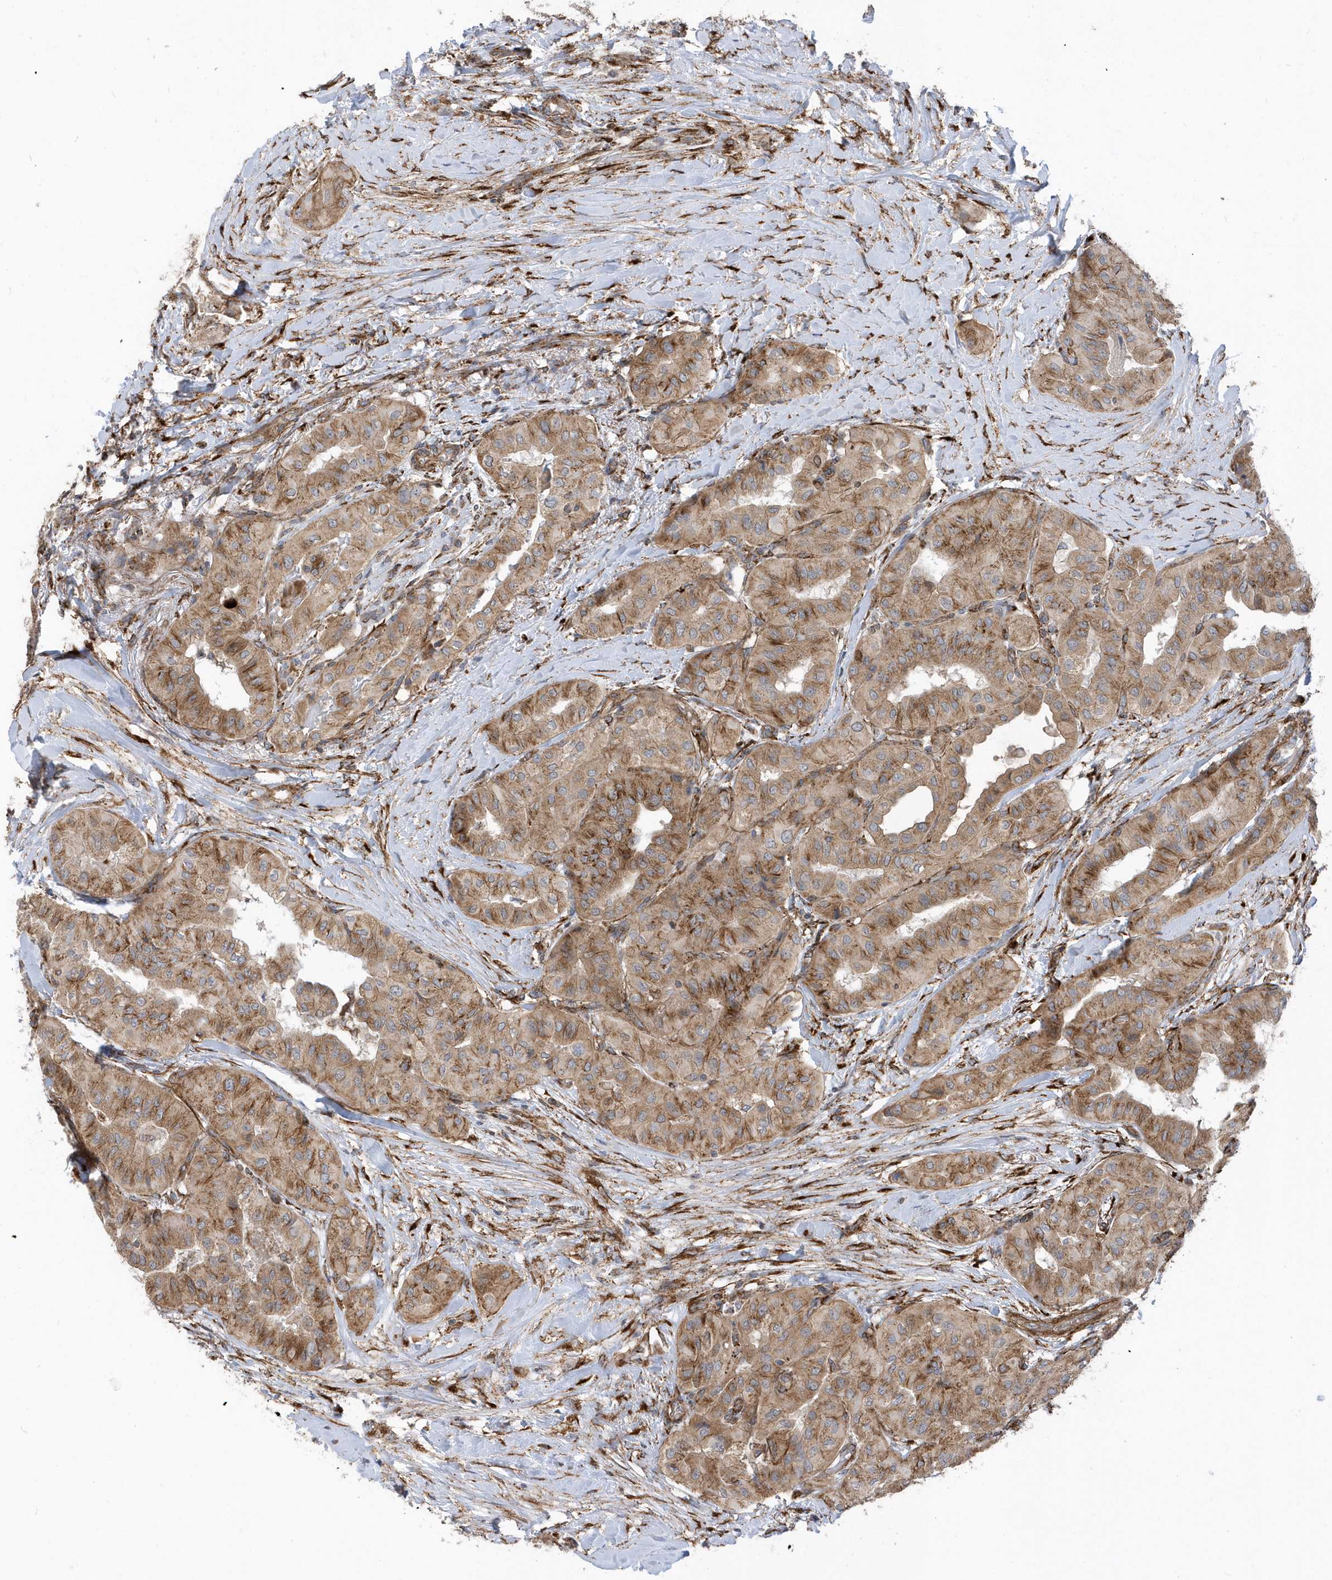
{"staining": {"intensity": "moderate", "quantity": ">75%", "location": "cytoplasmic/membranous"}, "tissue": "thyroid cancer", "cell_type": "Tumor cells", "image_type": "cancer", "snomed": [{"axis": "morphology", "description": "Papillary adenocarcinoma, NOS"}, {"axis": "topography", "description": "Thyroid gland"}], "caption": "This is a photomicrograph of IHC staining of thyroid papillary adenocarcinoma, which shows moderate expression in the cytoplasmic/membranous of tumor cells.", "gene": "HRH4", "patient": {"sex": "female", "age": 59}}